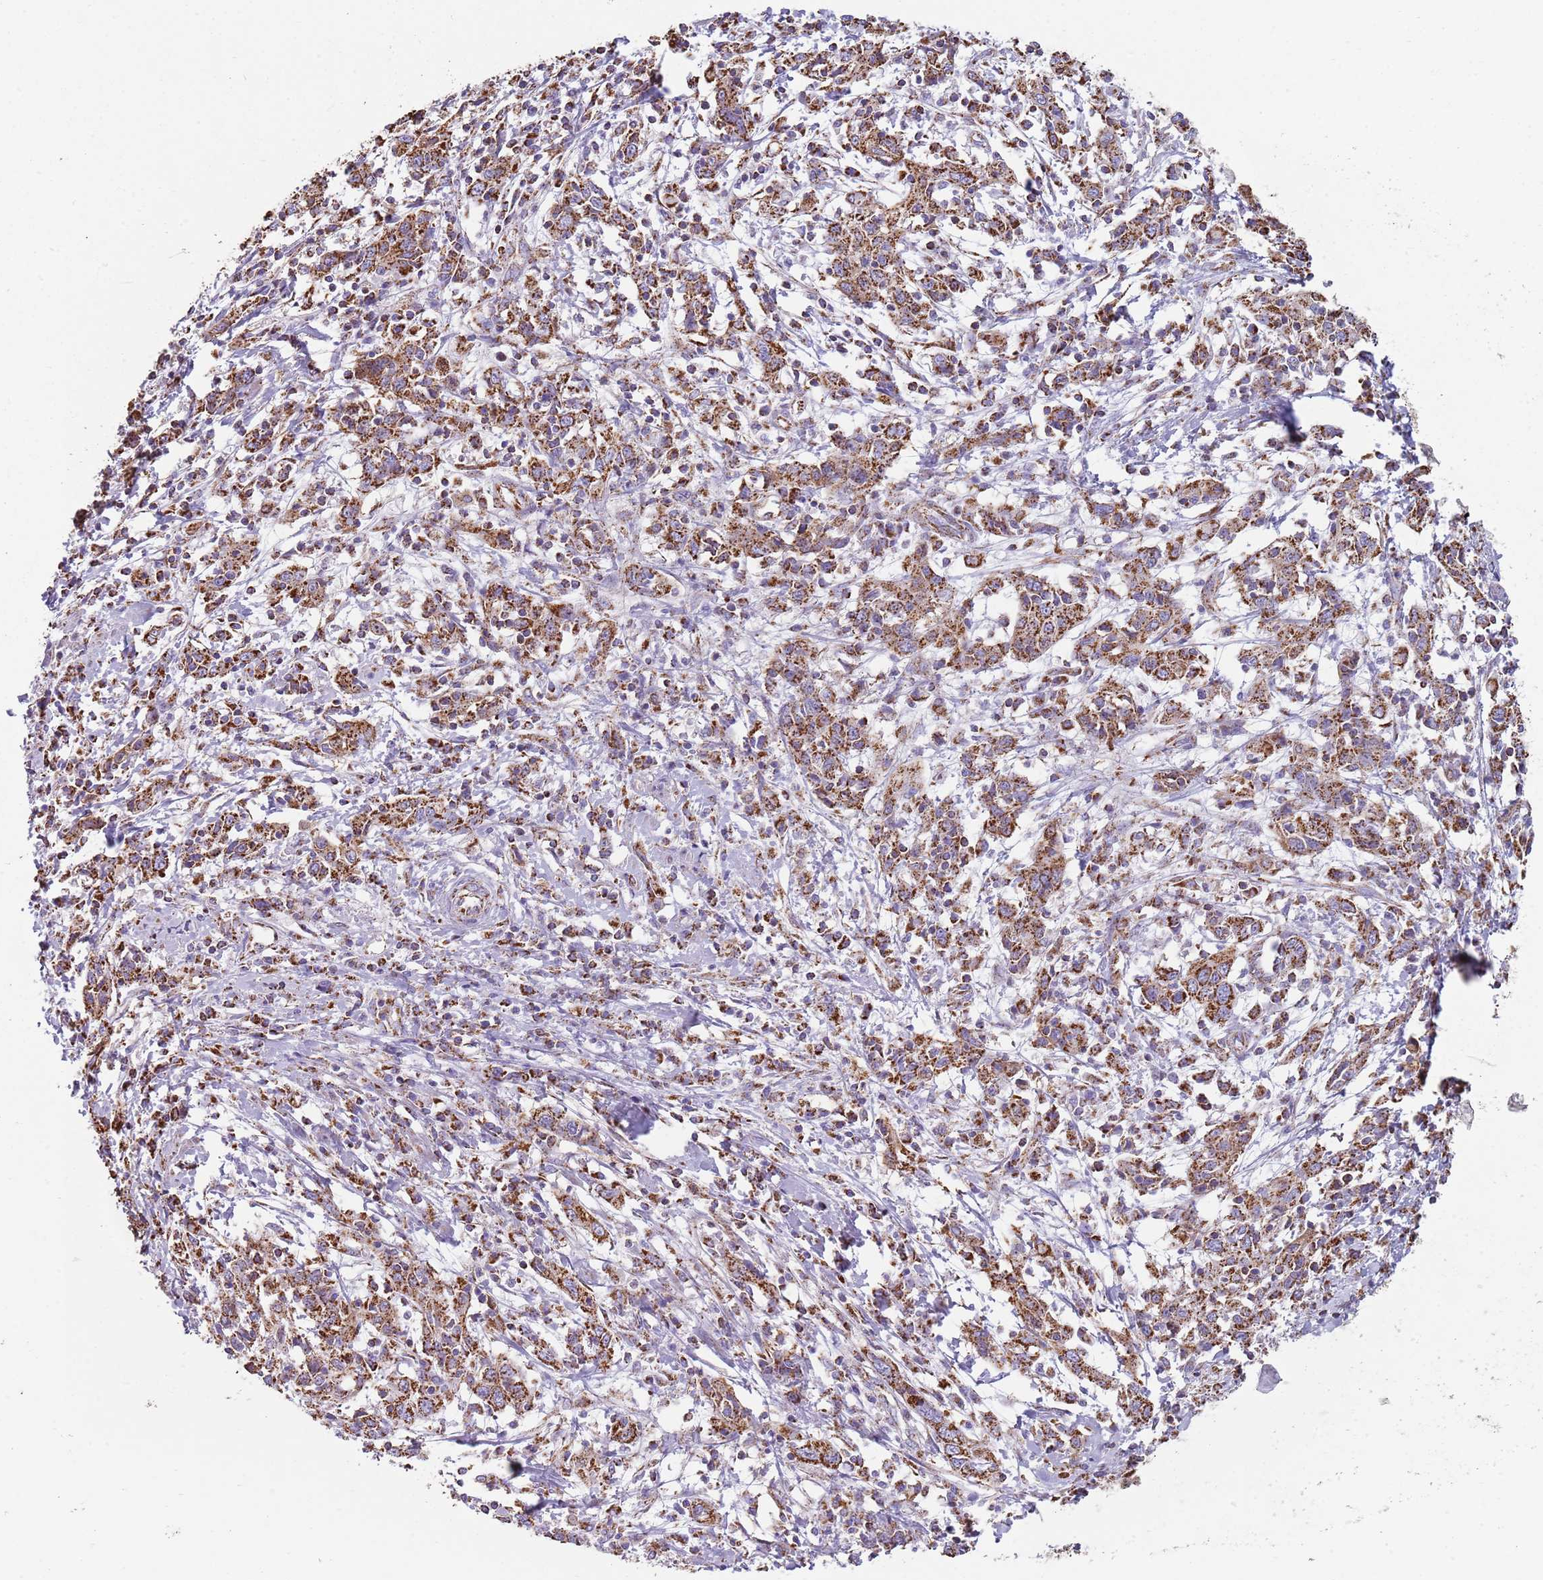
{"staining": {"intensity": "strong", "quantity": ">75%", "location": "cytoplasmic/membranous"}, "tissue": "cervical cancer", "cell_type": "Tumor cells", "image_type": "cancer", "snomed": [{"axis": "morphology", "description": "Squamous cell carcinoma, NOS"}, {"axis": "topography", "description": "Cervix"}], "caption": "Cervical cancer (squamous cell carcinoma) stained with a protein marker reveals strong staining in tumor cells.", "gene": "TTLL1", "patient": {"sex": "female", "age": 46}}